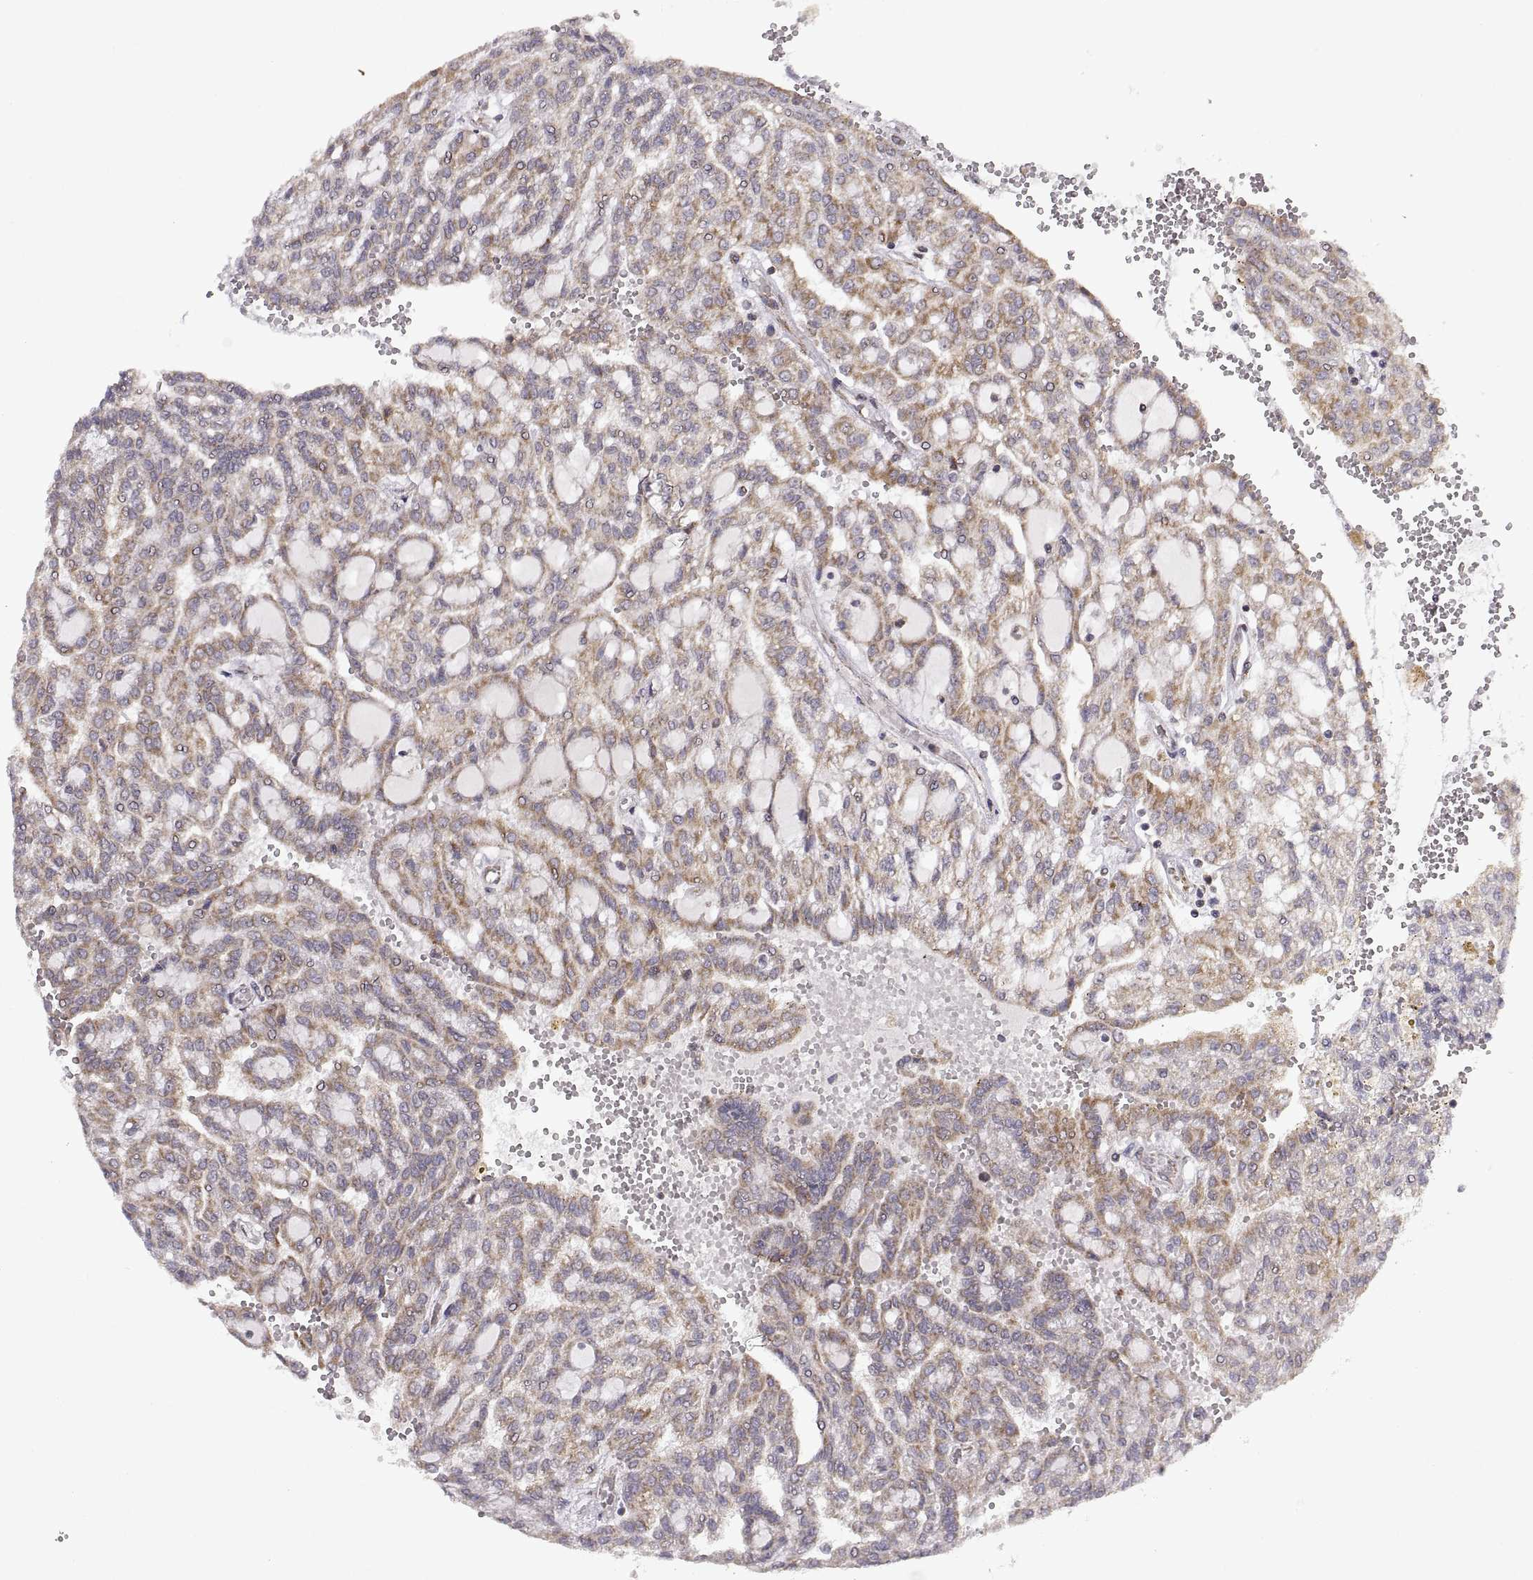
{"staining": {"intensity": "weak", "quantity": ">75%", "location": "cytoplasmic/membranous"}, "tissue": "renal cancer", "cell_type": "Tumor cells", "image_type": "cancer", "snomed": [{"axis": "morphology", "description": "Adenocarcinoma, NOS"}, {"axis": "topography", "description": "Kidney"}], "caption": "This is an image of immunohistochemistry staining of renal cancer (adenocarcinoma), which shows weak expression in the cytoplasmic/membranous of tumor cells.", "gene": "MANBAL", "patient": {"sex": "male", "age": 63}}